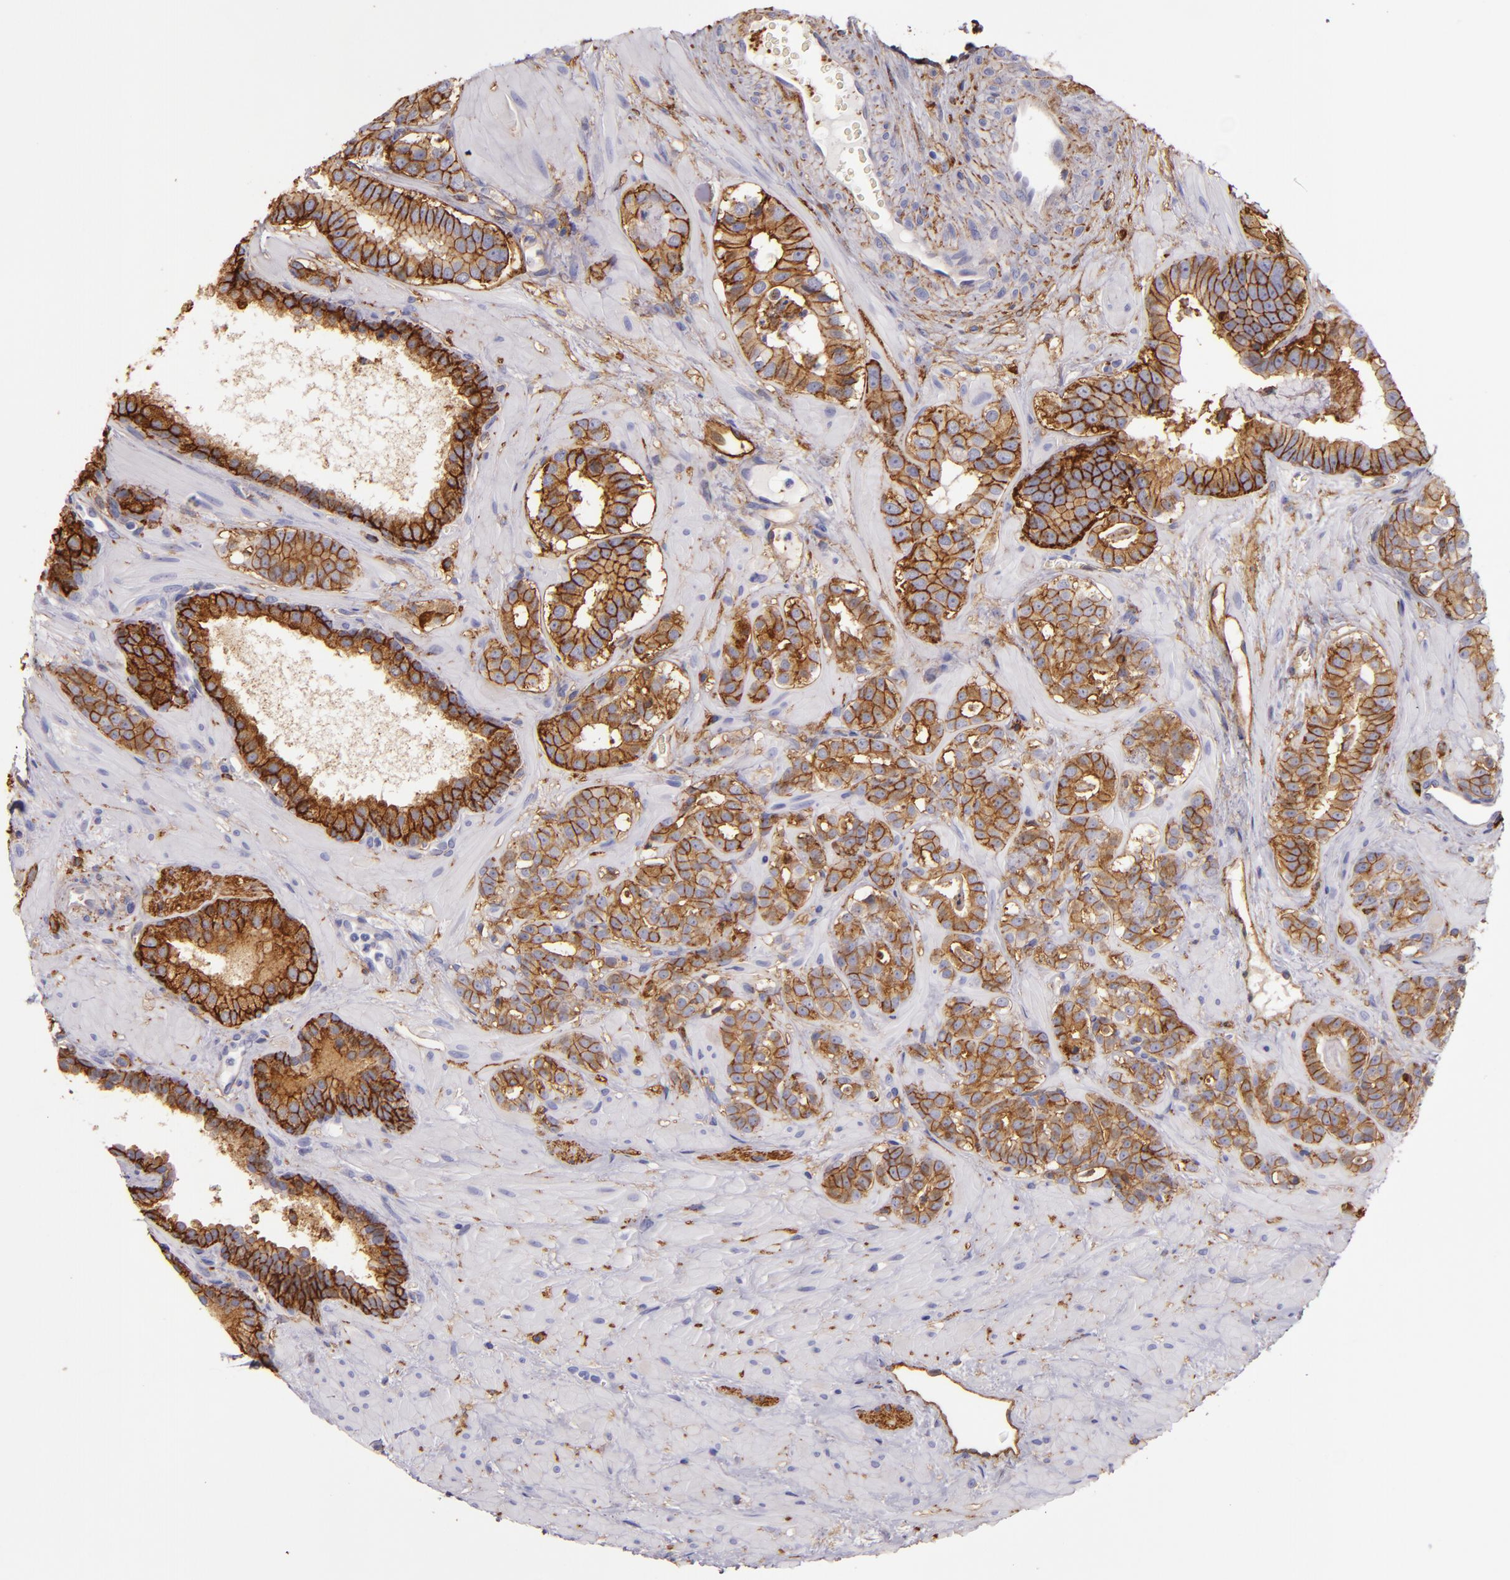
{"staining": {"intensity": "strong", "quantity": ">75%", "location": "cytoplasmic/membranous"}, "tissue": "prostate cancer", "cell_type": "Tumor cells", "image_type": "cancer", "snomed": [{"axis": "morphology", "description": "Adenocarcinoma, Low grade"}, {"axis": "topography", "description": "Prostate"}], "caption": "Protein staining by immunohistochemistry (IHC) reveals strong cytoplasmic/membranous staining in approximately >75% of tumor cells in prostate cancer. Using DAB (3,3'-diaminobenzidine) (brown) and hematoxylin (blue) stains, captured at high magnification using brightfield microscopy.", "gene": "CD9", "patient": {"sex": "male", "age": 57}}